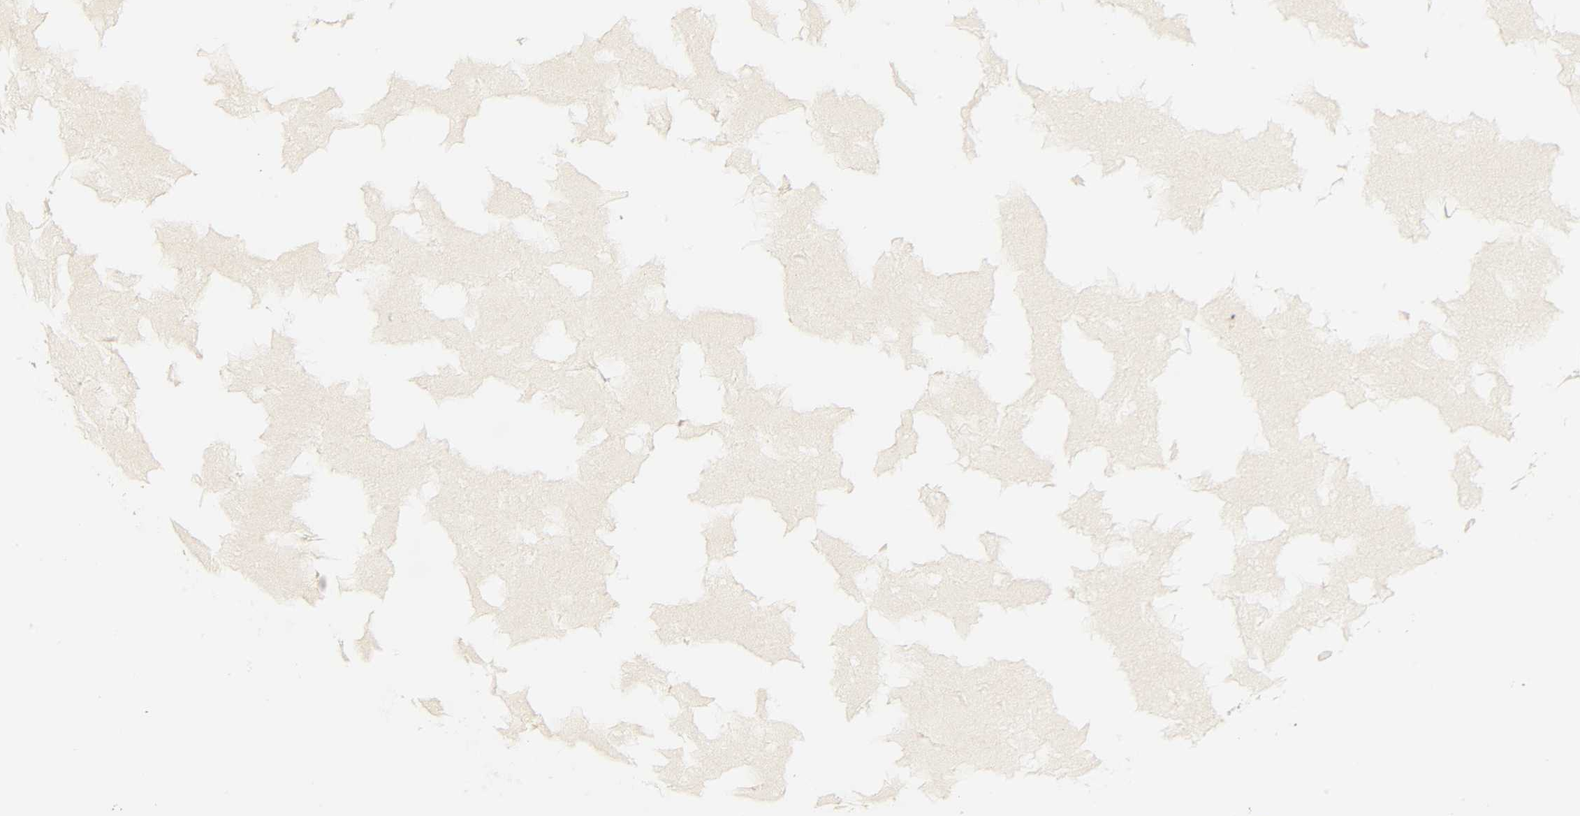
{"staining": {"intensity": "weak", "quantity": "<25%", "location": "nuclear"}, "tissue": "ovary", "cell_type": "Follicle cells", "image_type": "normal", "snomed": [{"axis": "morphology", "description": "Normal tissue, NOS"}, {"axis": "topography", "description": "Ovary"}], "caption": "Ovary was stained to show a protein in brown. There is no significant expression in follicle cells. (DAB (3,3'-diaminobenzidine) IHC visualized using brightfield microscopy, high magnification).", "gene": "MNAT1", "patient": {"sex": "female", "age": 35}}